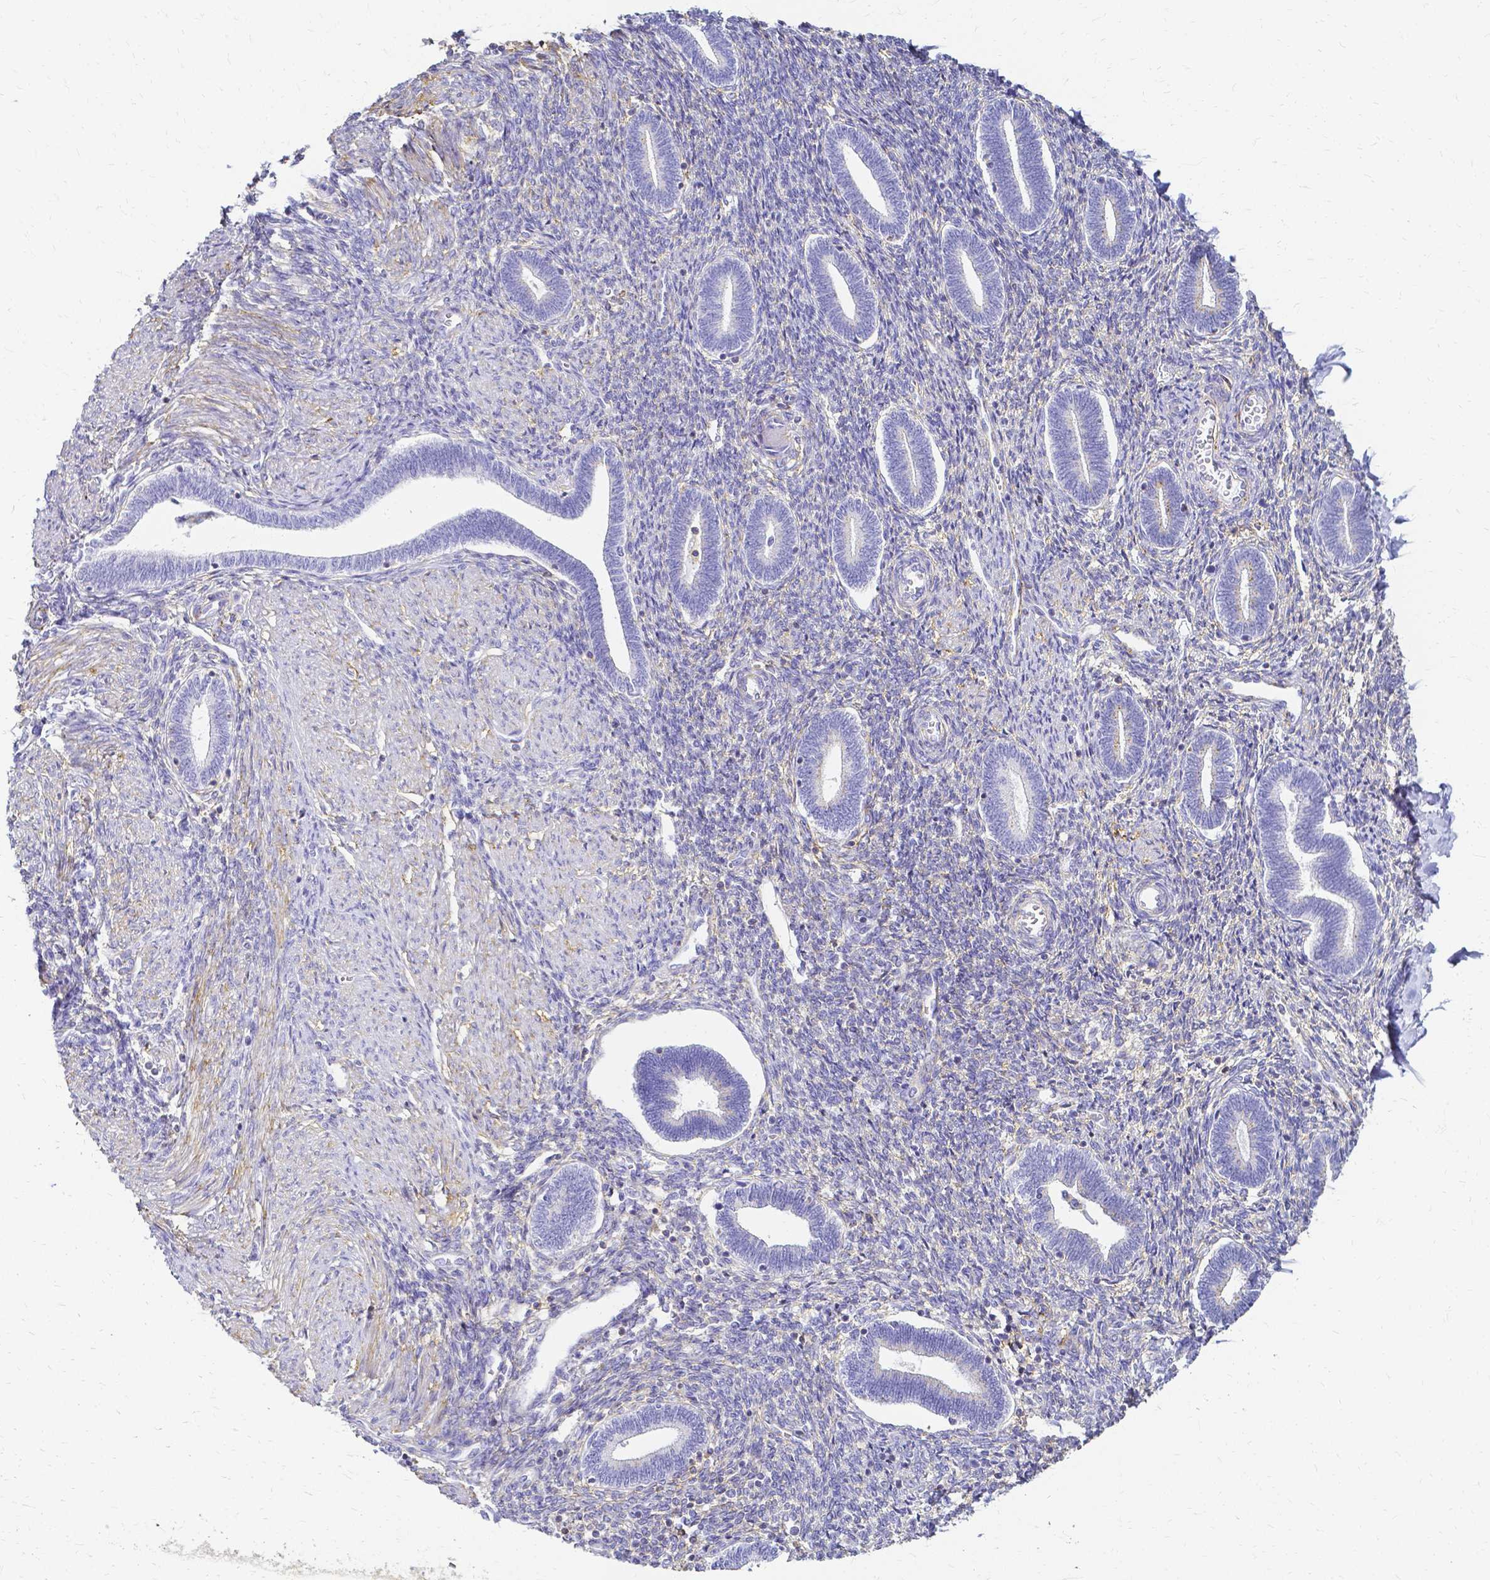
{"staining": {"intensity": "negative", "quantity": "none", "location": "none"}, "tissue": "endometrium", "cell_type": "Cells in endometrial stroma", "image_type": "normal", "snomed": [{"axis": "morphology", "description": "Normal tissue, NOS"}, {"axis": "topography", "description": "Endometrium"}], "caption": "Immunohistochemical staining of unremarkable human endometrium displays no significant staining in cells in endometrial stroma.", "gene": "HSPA12A", "patient": {"sex": "female", "age": 42}}